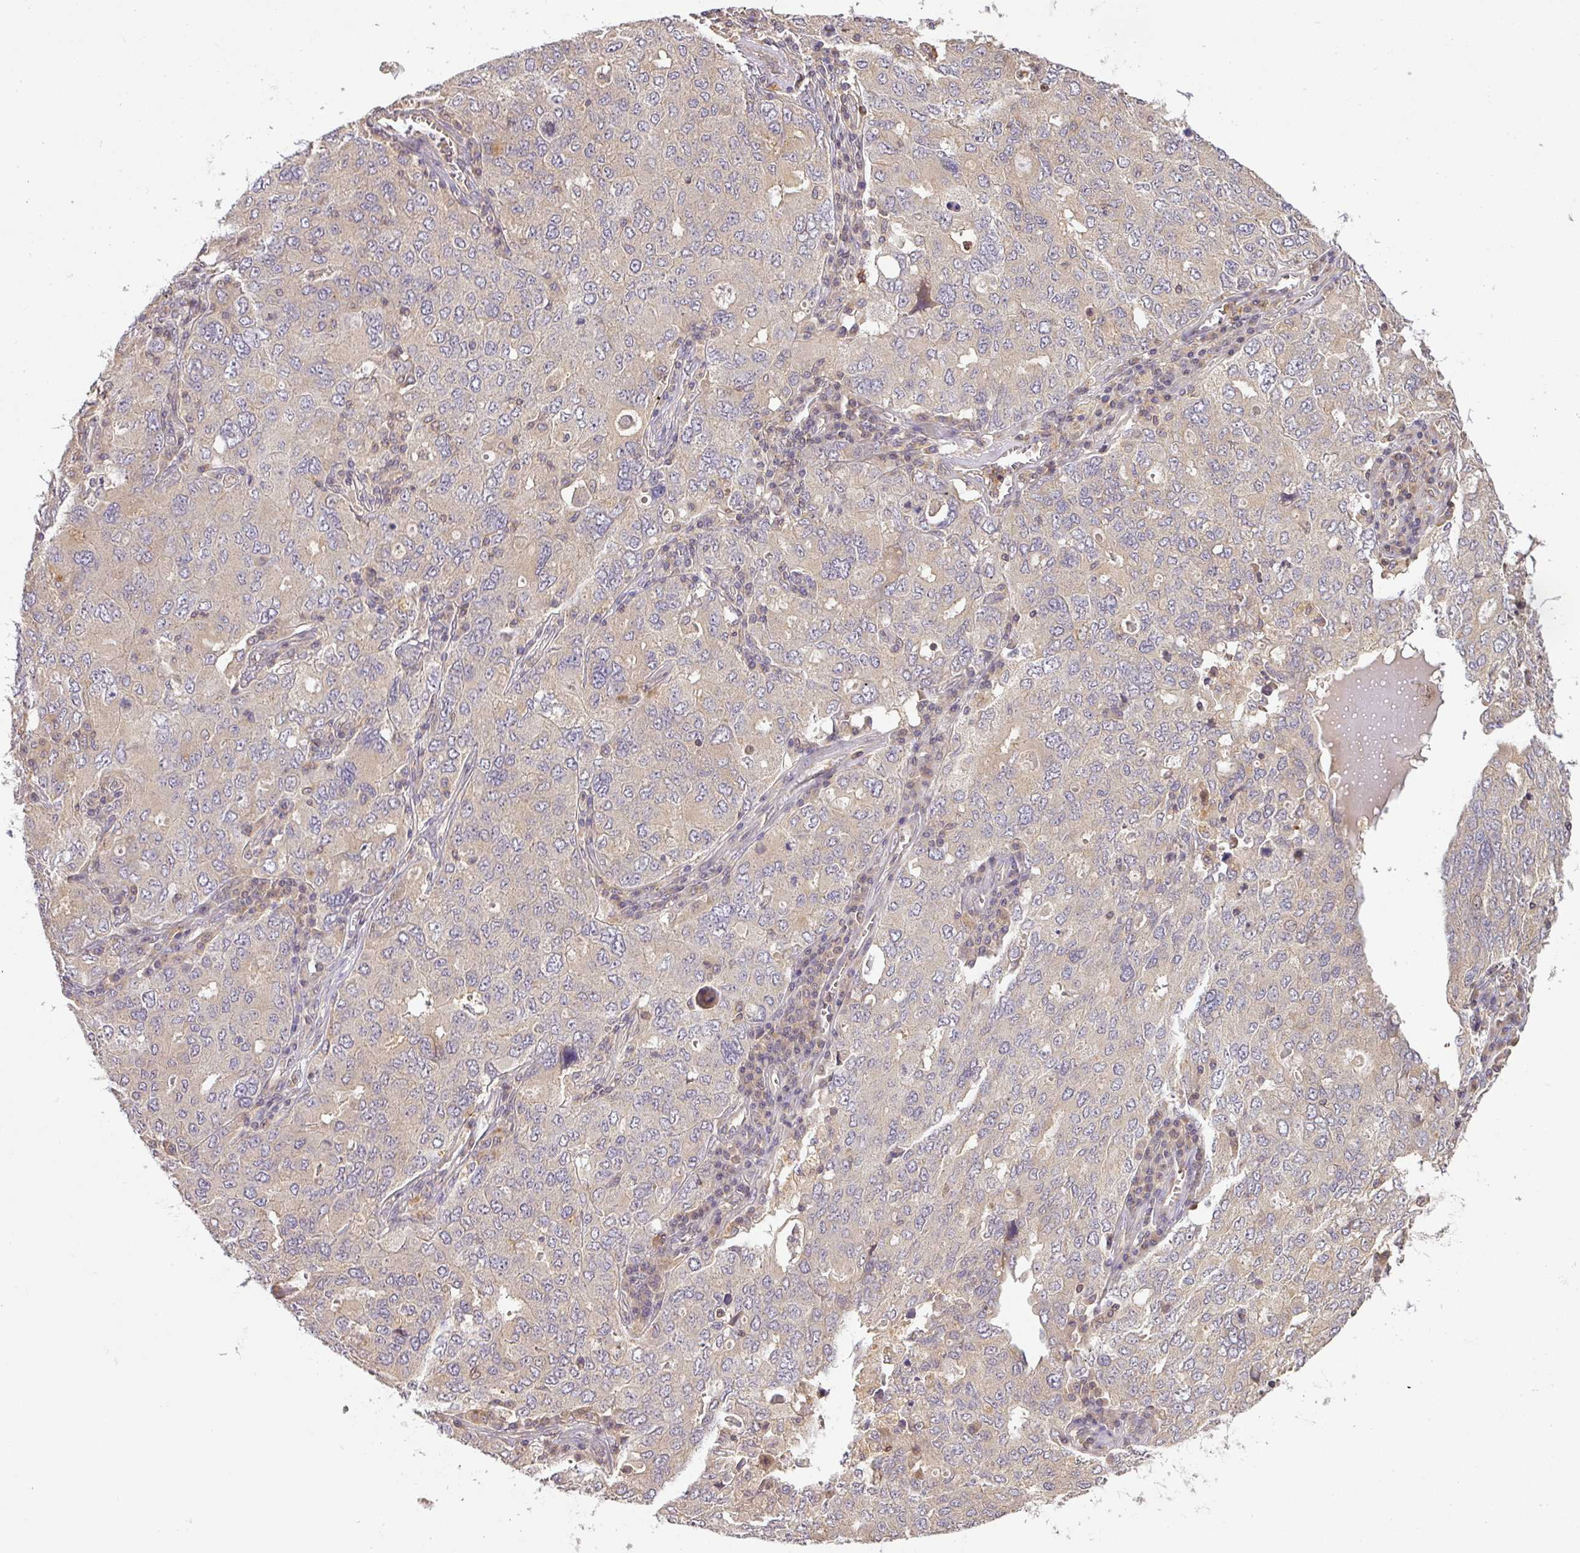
{"staining": {"intensity": "weak", "quantity": "25%-75%", "location": "cytoplasmic/membranous"}, "tissue": "ovarian cancer", "cell_type": "Tumor cells", "image_type": "cancer", "snomed": [{"axis": "morphology", "description": "Carcinoma, endometroid"}, {"axis": "topography", "description": "Ovary"}], "caption": "Ovarian endometroid carcinoma tissue reveals weak cytoplasmic/membranous positivity in about 25%-75% of tumor cells, visualized by immunohistochemistry.", "gene": "TCL1B", "patient": {"sex": "female", "age": 62}}